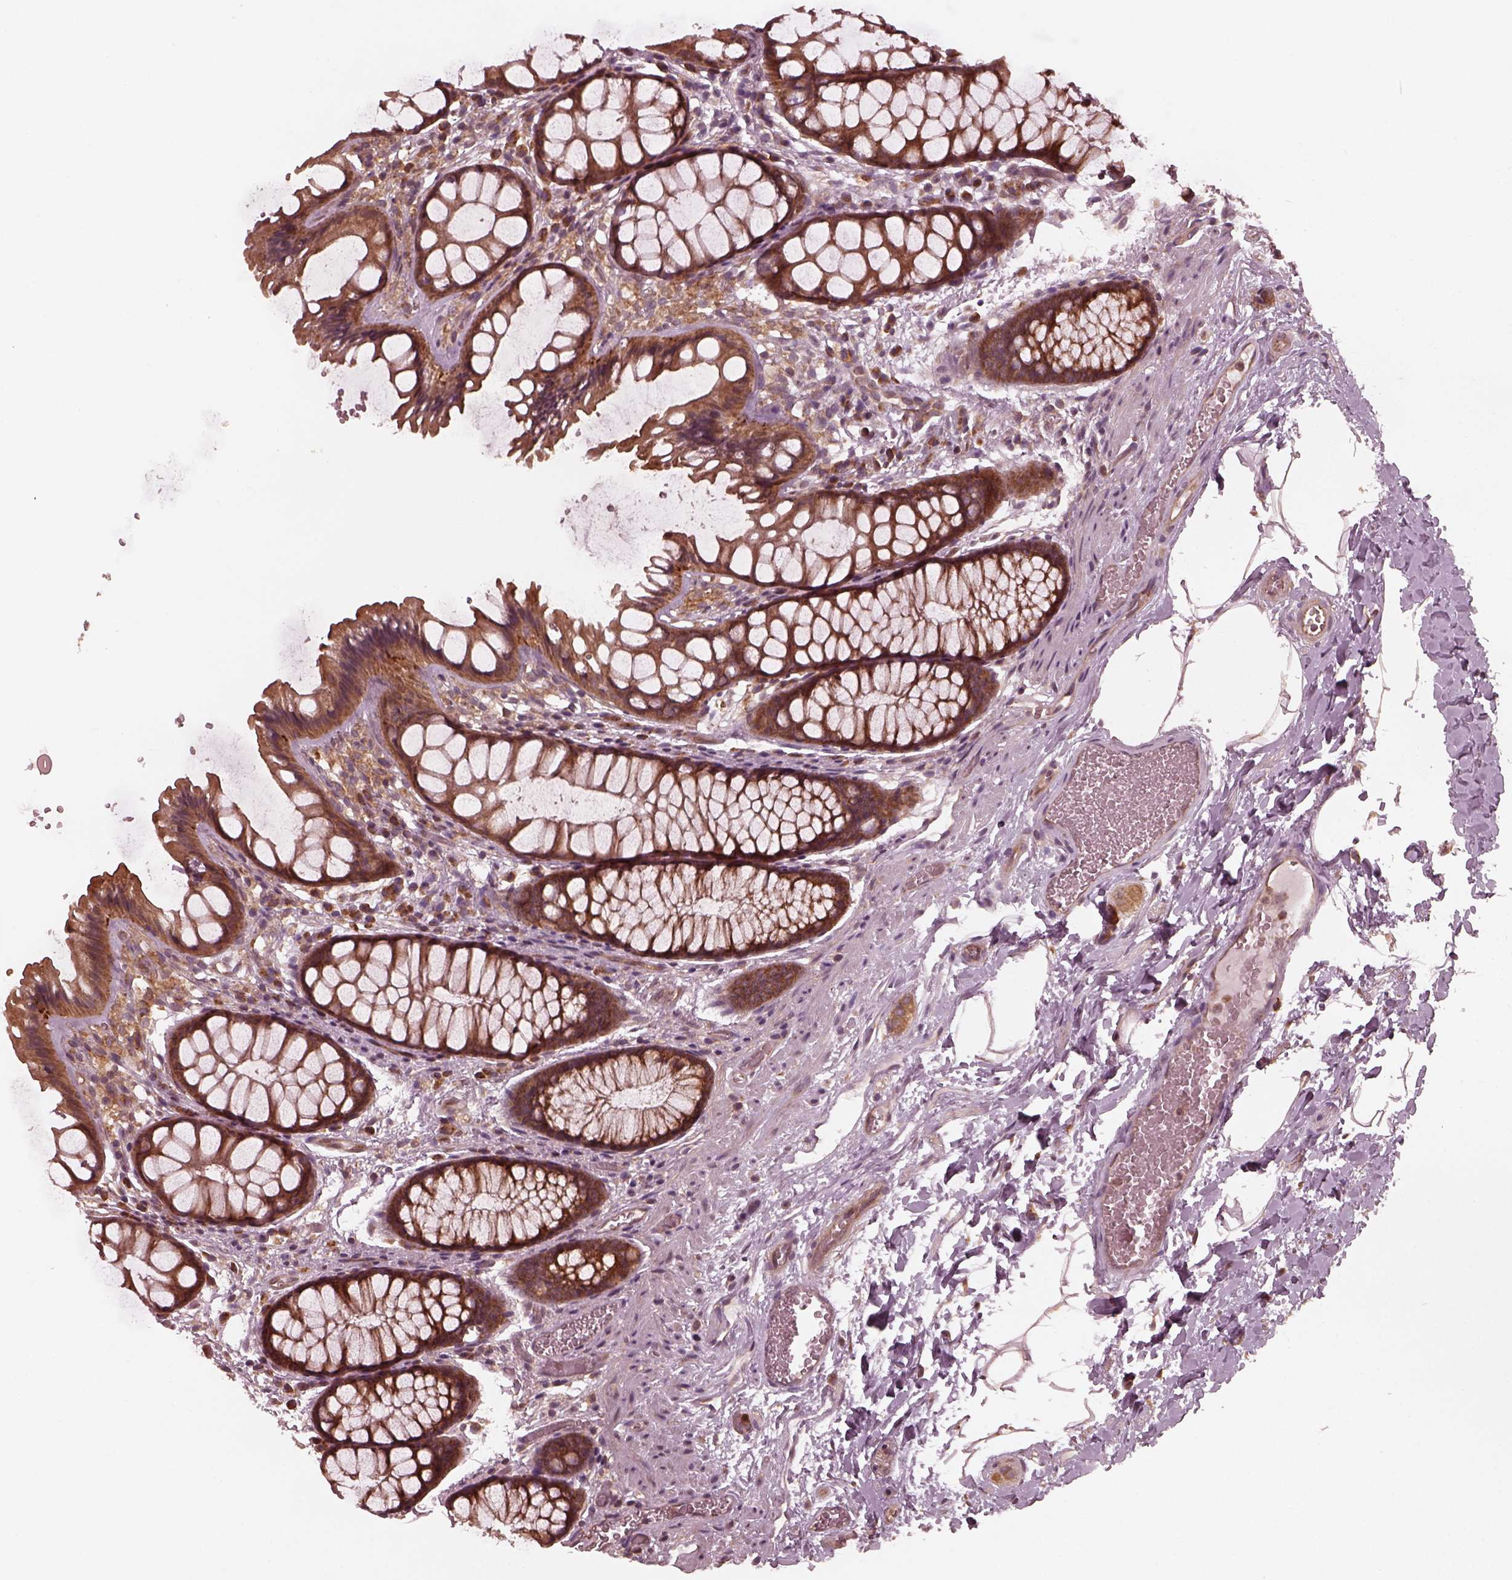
{"staining": {"intensity": "strong", "quantity": "25%-75%", "location": "cytoplasmic/membranous"}, "tissue": "rectum", "cell_type": "Glandular cells", "image_type": "normal", "snomed": [{"axis": "morphology", "description": "Normal tissue, NOS"}, {"axis": "topography", "description": "Rectum"}], "caption": "This is a photomicrograph of immunohistochemistry (IHC) staining of unremarkable rectum, which shows strong positivity in the cytoplasmic/membranous of glandular cells.", "gene": "FAF2", "patient": {"sex": "female", "age": 62}}